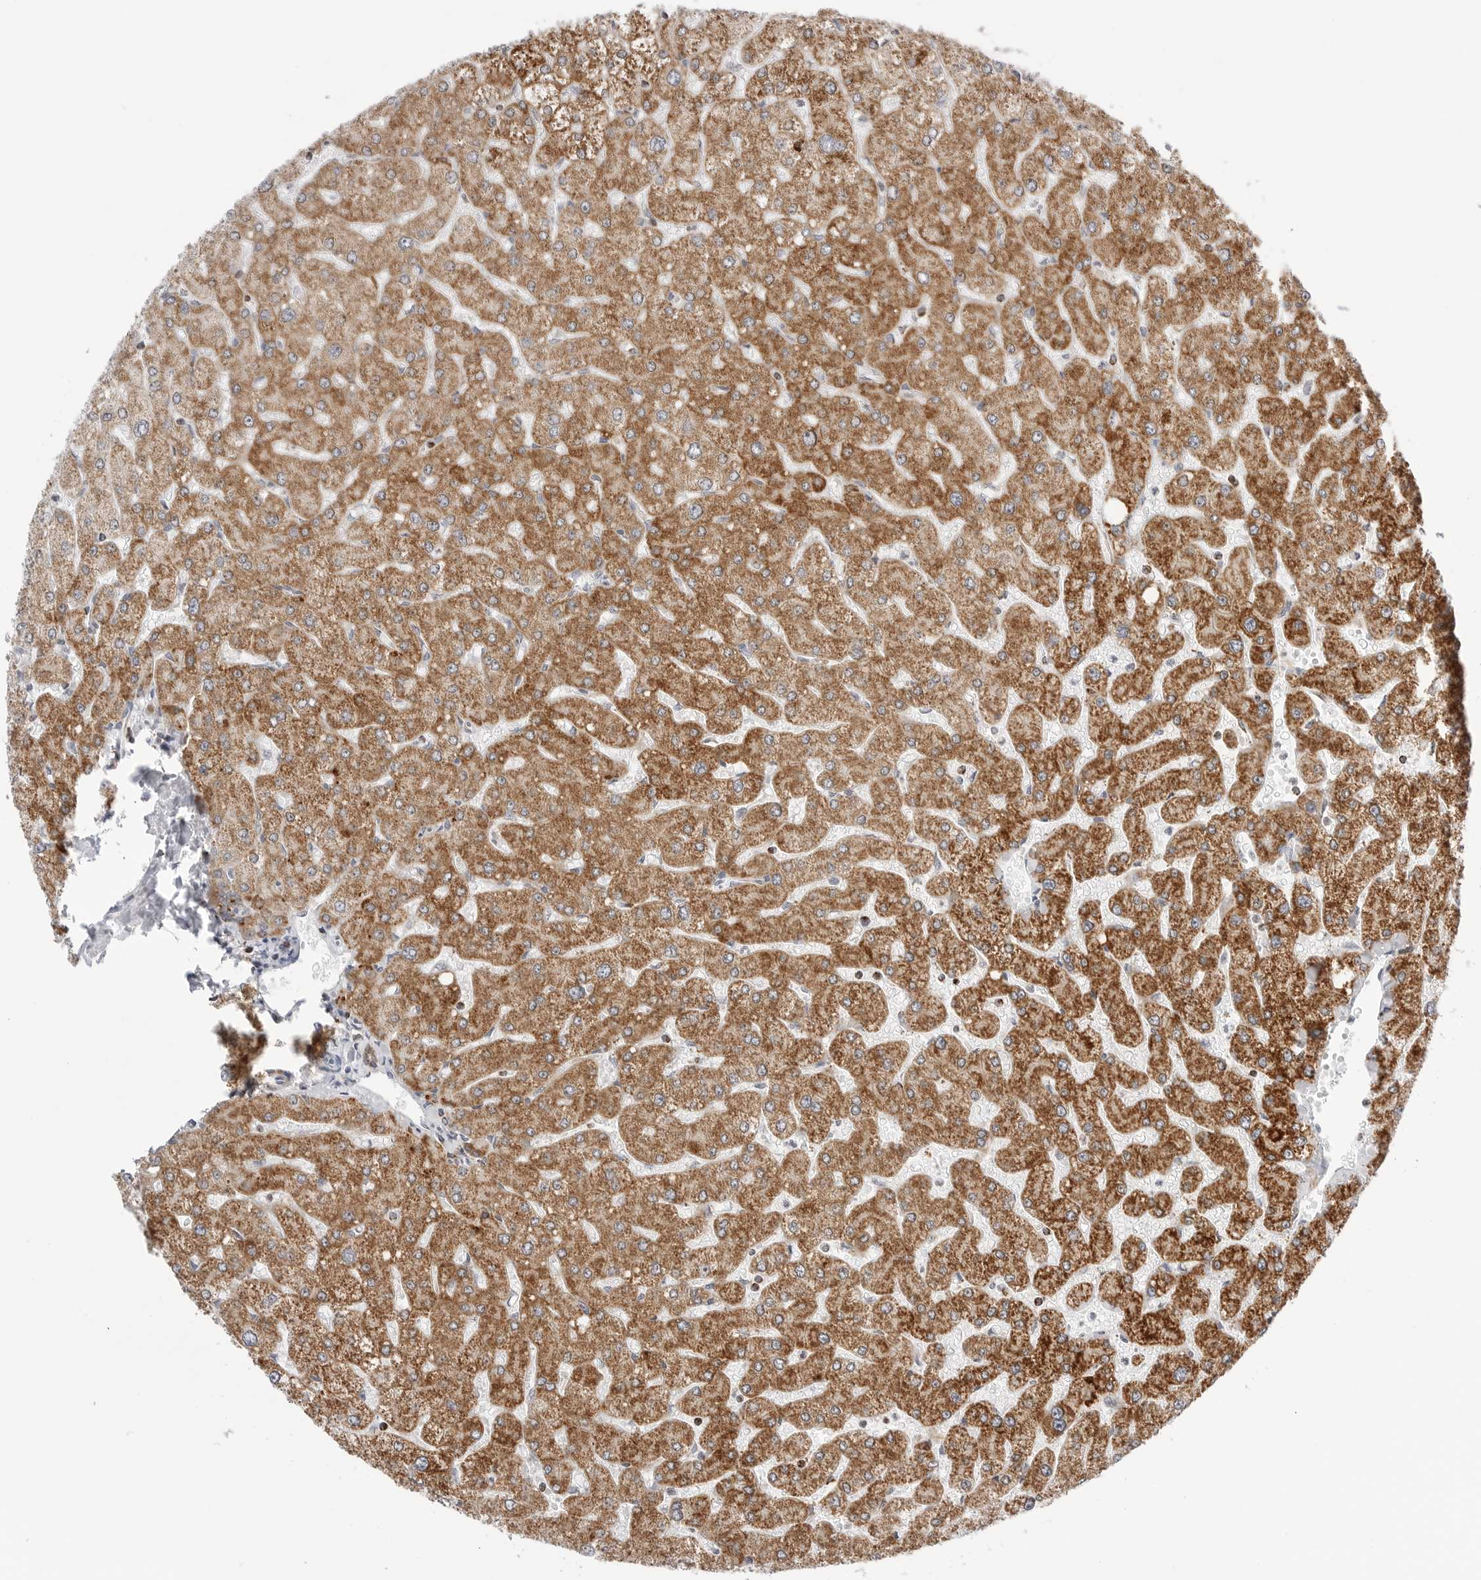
{"staining": {"intensity": "moderate", "quantity": ">75%", "location": "cytoplasmic/membranous"}, "tissue": "liver", "cell_type": "Cholangiocytes", "image_type": "normal", "snomed": [{"axis": "morphology", "description": "Normal tissue, NOS"}, {"axis": "topography", "description": "Liver"}], "caption": "IHC image of benign liver: human liver stained using immunohistochemistry (IHC) exhibits medium levels of moderate protein expression localized specifically in the cytoplasmic/membranous of cholangiocytes, appearing as a cytoplasmic/membranous brown color.", "gene": "ATP5IF1", "patient": {"sex": "male", "age": 55}}